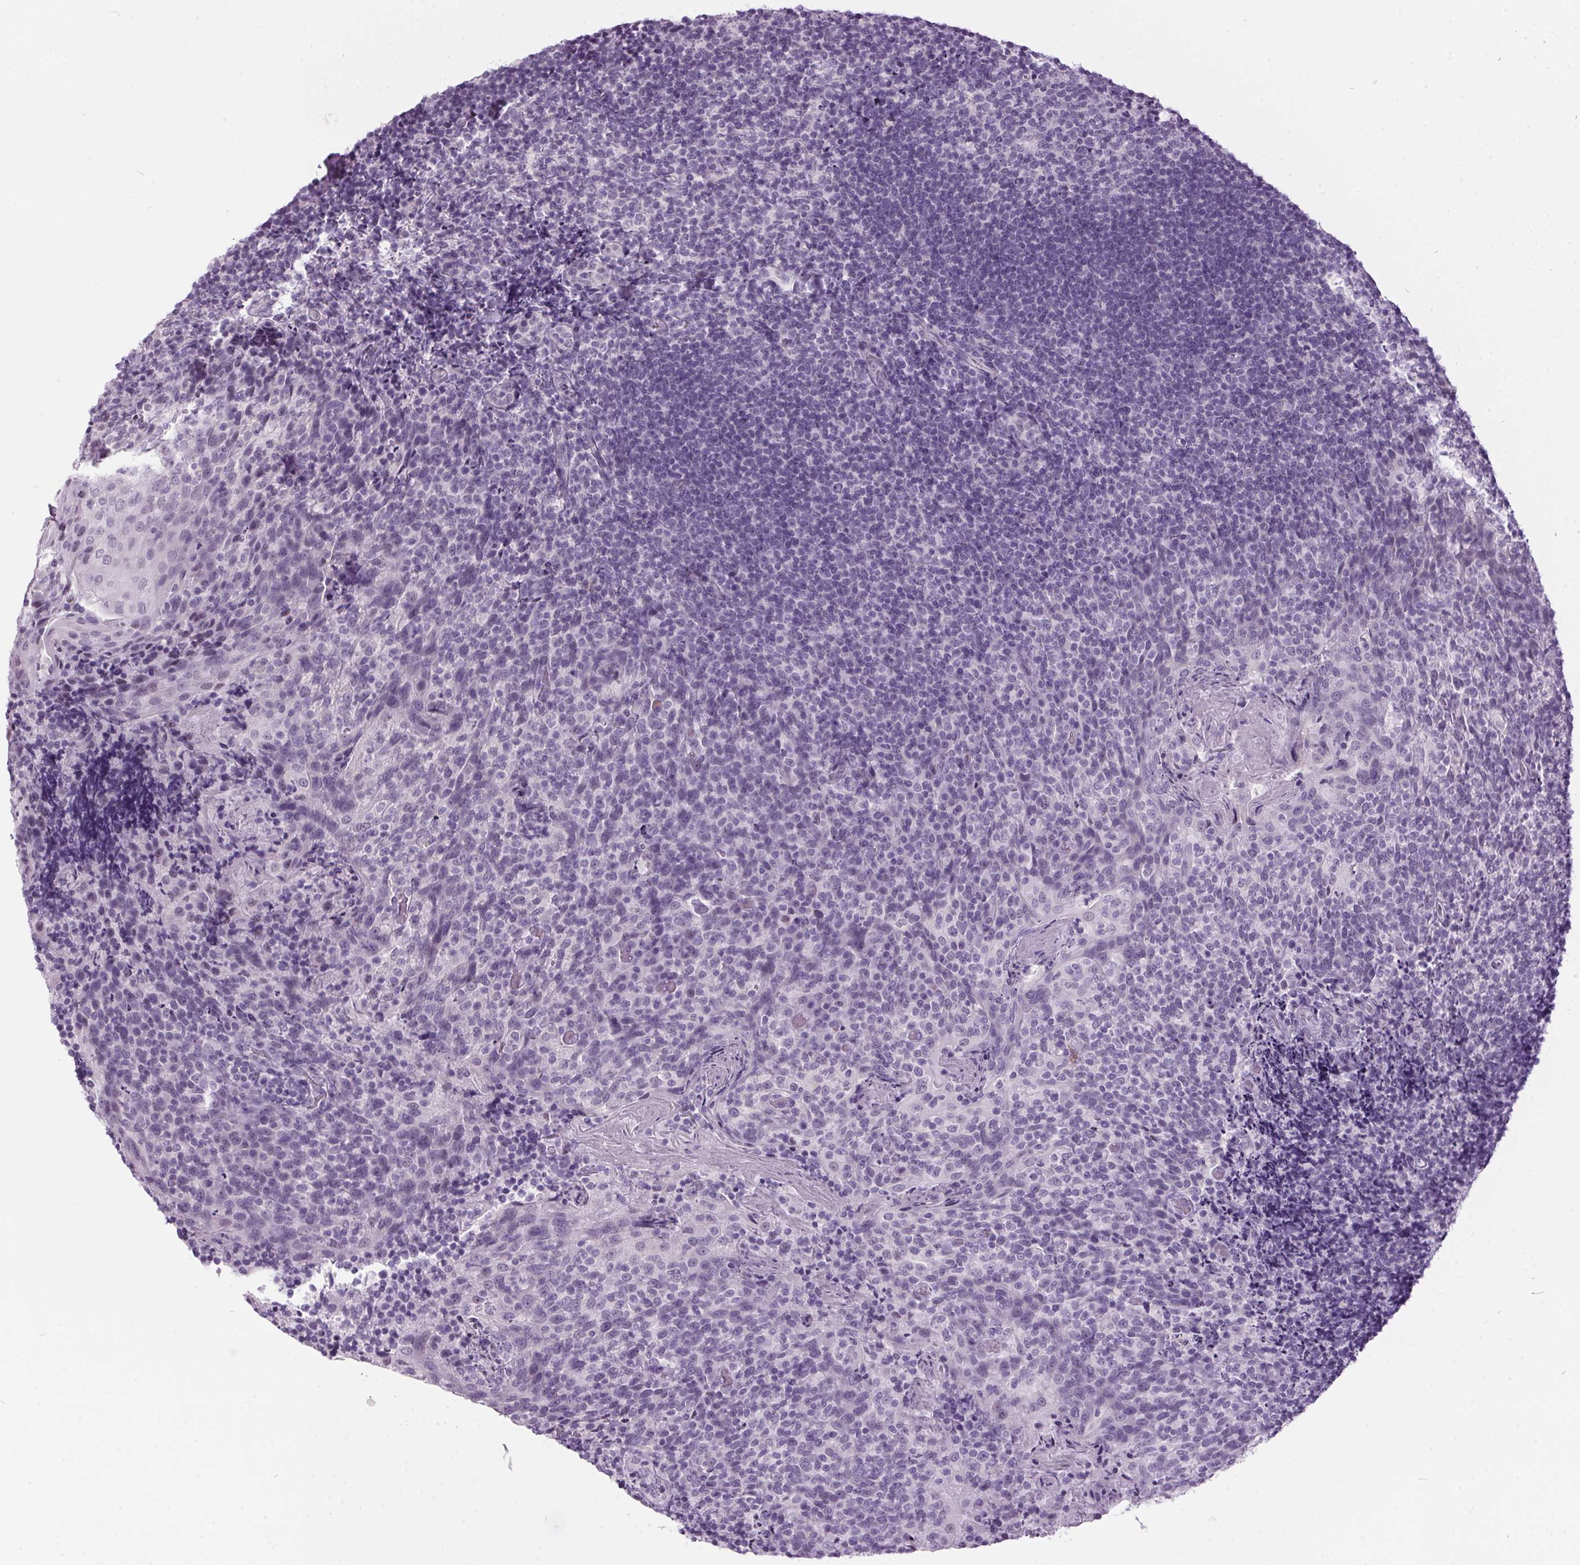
{"staining": {"intensity": "negative", "quantity": "none", "location": "none"}, "tissue": "tonsil", "cell_type": "Germinal center cells", "image_type": "normal", "snomed": [{"axis": "morphology", "description": "Normal tissue, NOS"}, {"axis": "topography", "description": "Tonsil"}], "caption": "A photomicrograph of human tonsil is negative for staining in germinal center cells. (Immunohistochemistry (ihc), brightfield microscopy, high magnification).", "gene": "ODAD2", "patient": {"sex": "female", "age": 10}}